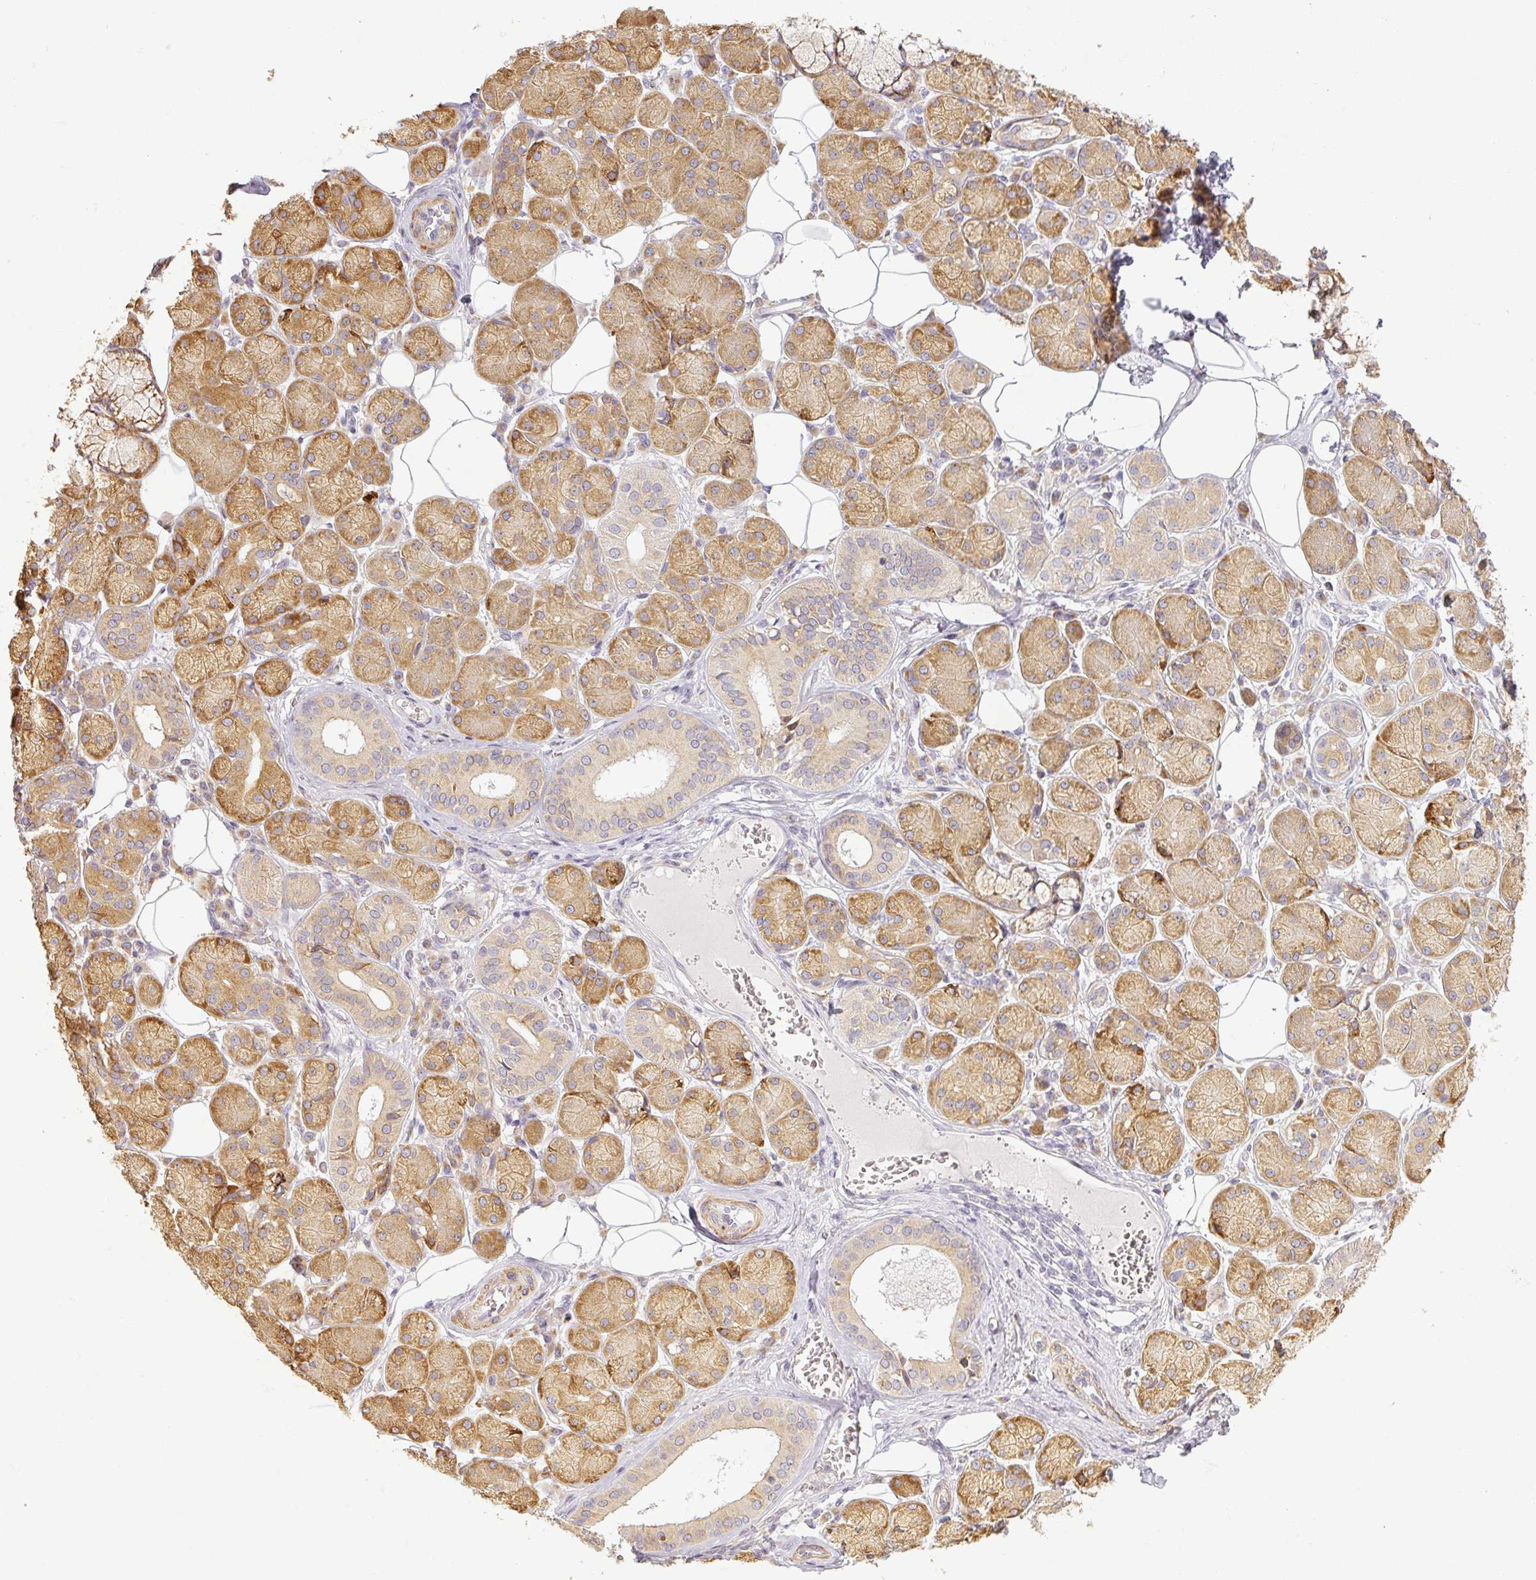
{"staining": {"intensity": "moderate", "quantity": "25%-75%", "location": "cytoplasmic/membranous"}, "tissue": "salivary gland", "cell_type": "Glandular cells", "image_type": "normal", "snomed": [{"axis": "morphology", "description": "Squamous cell carcinoma, NOS"}, {"axis": "topography", "description": "Skin"}, {"axis": "topography", "description": "Head-Neck"}], "caption": "A high-resolution image shows IHC staining of benign salivary gland, which reveals moderate cytoplasmic/membranous positivity in approximately 25%-75% of glandular cells. Using DAB (brown) and hematoxylin (blue) stains, captured at high magnification using brightfield microscopy.", "gene": "CCDC144A", "patient": {"sex": "male", "age": 80}}